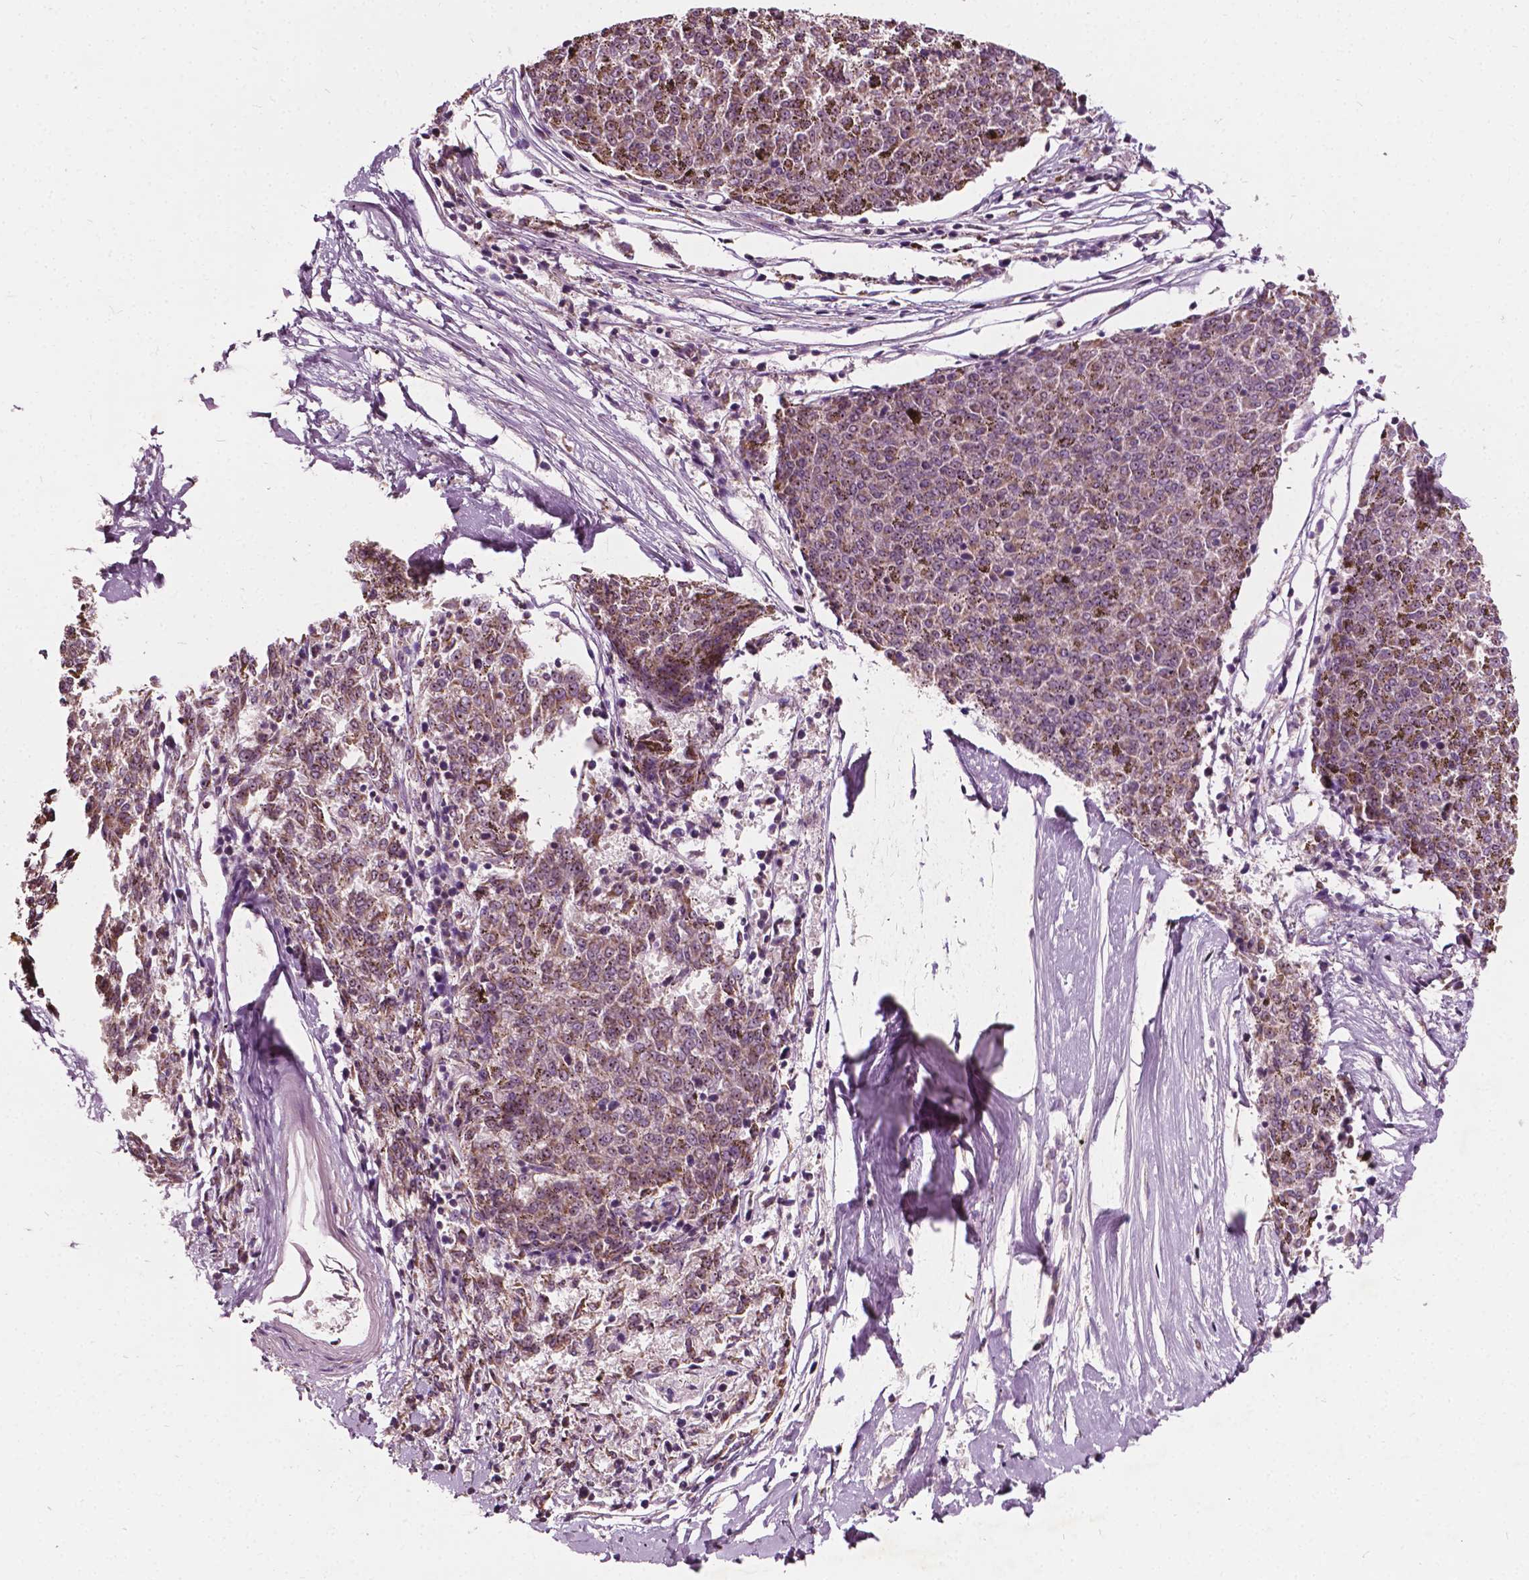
{"staining": {"intensity": "moderate", "quantity": ">75%", "location": "cytoplasmic/membranous,nuclear"}, "tissue": "melanoma", "cell_type": "Tumor cells", "image_type": "cancer", "snomed": [{"axis": "morphology", "description": "Malignant melanoma, NOS"}, {"axis": "topography", "description": "Skin"}], "caption": "Immunohistochemical staining of human melanoma demonstrates medium levels of moderate cytoplasmic/membranous and nuclear staining in approximately >75% of tumor cells. (DAB (3,3'-diaminobenzidine) = brown stain, brightfield microscopy at high magnification).", "gene": "ODF3L2", "patient": {"sex": "female", "age": 72}}